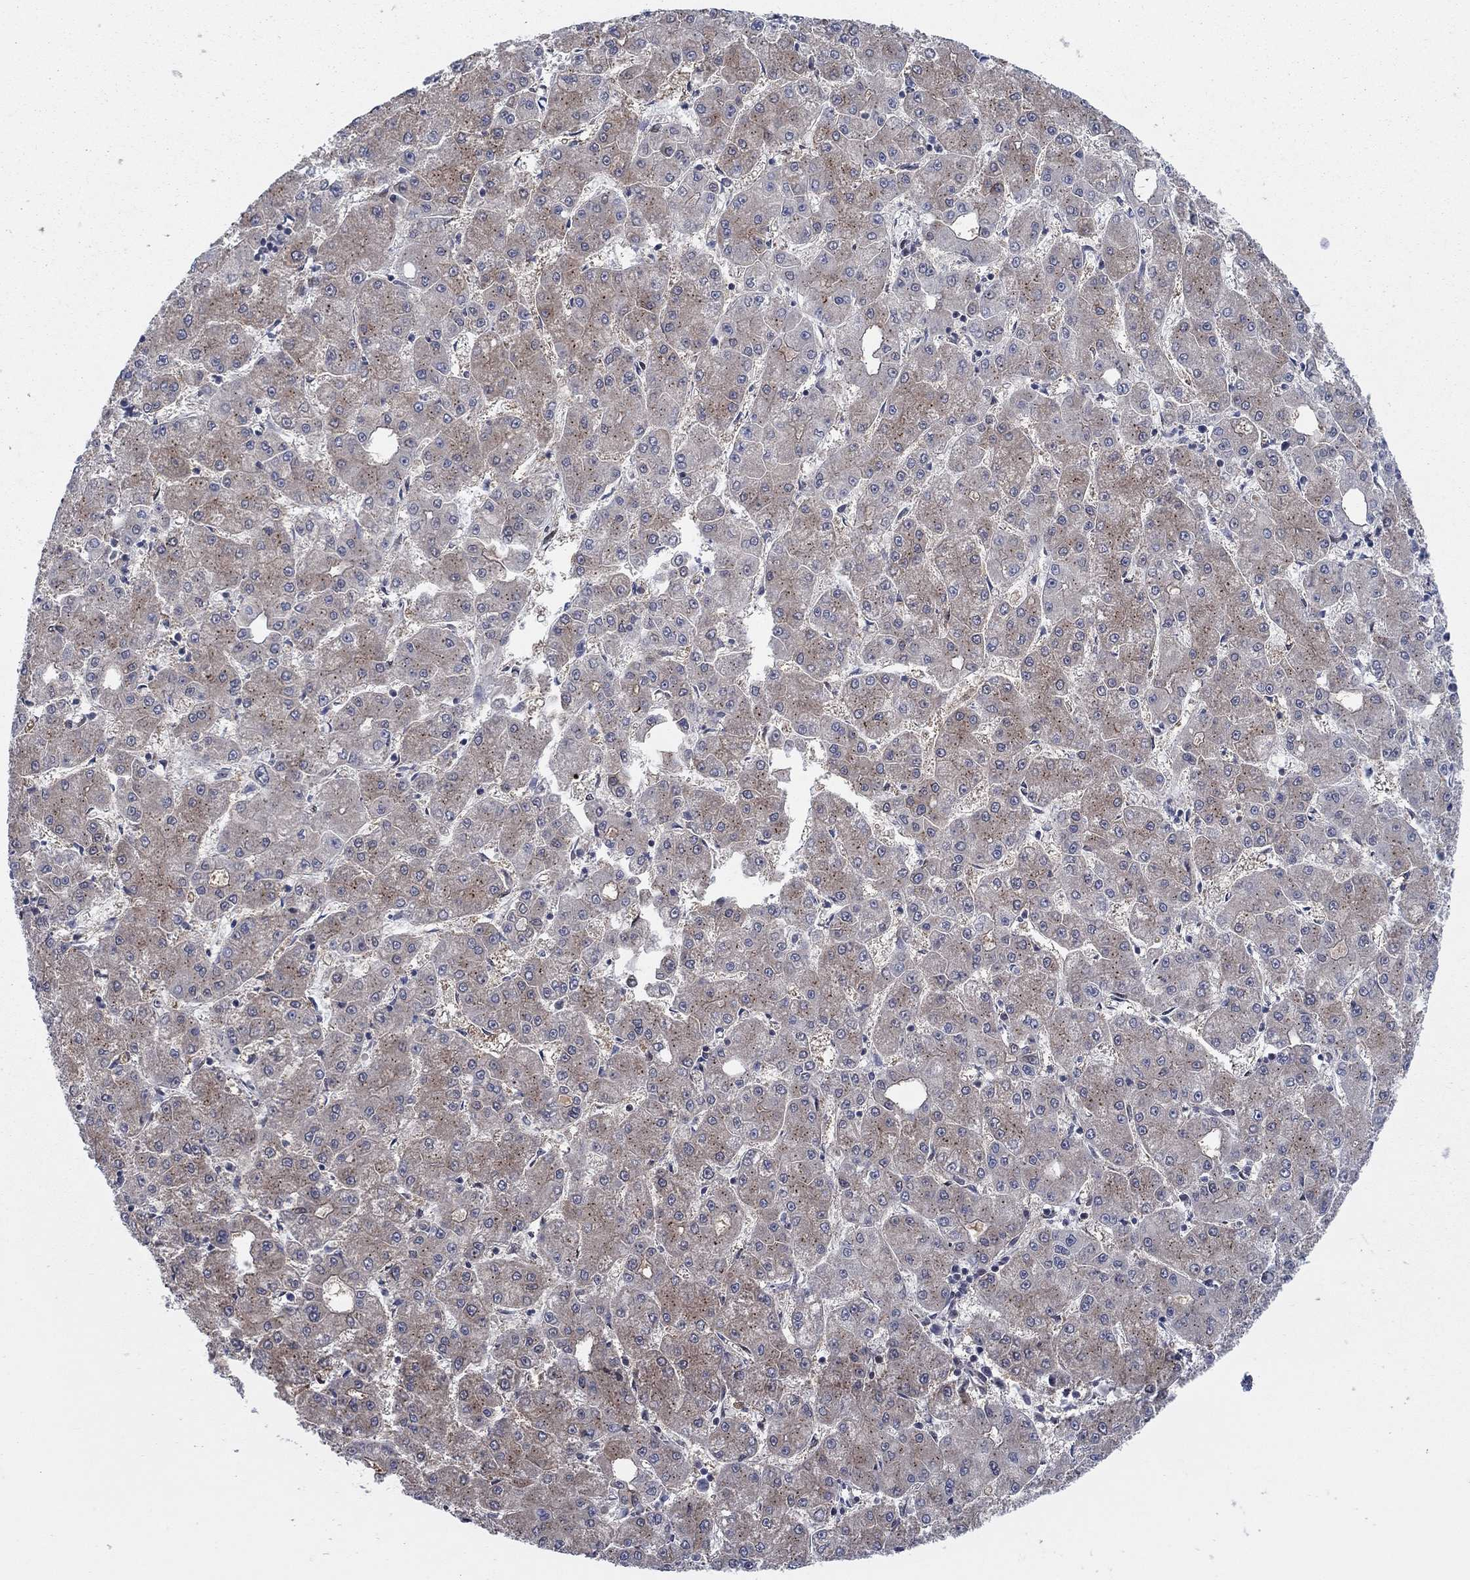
{"staining": {"intensity": "moderate", "quantity": "25%-75%", "location": "cytoplasmic/membranous"}, "tissue": "liver cancer", "cell_type": "Tumor cells", "image_type": "cancer", "snomed": [{"axis": "morphology", "description": "Carcinoma, Hepatocellular, NOS"}, {"axis": "topography", "description": "Liver"}], "caption": "Liver cancer (hepatocellular carcinoma) tissue demonstrates moderate cytoplasmic/membranous staining in approximately 25%-75% of tumor cells Nuclei are stained in blue.", "gene": "SH3RF1", "patient": {"sex": "male", "age": 73}}